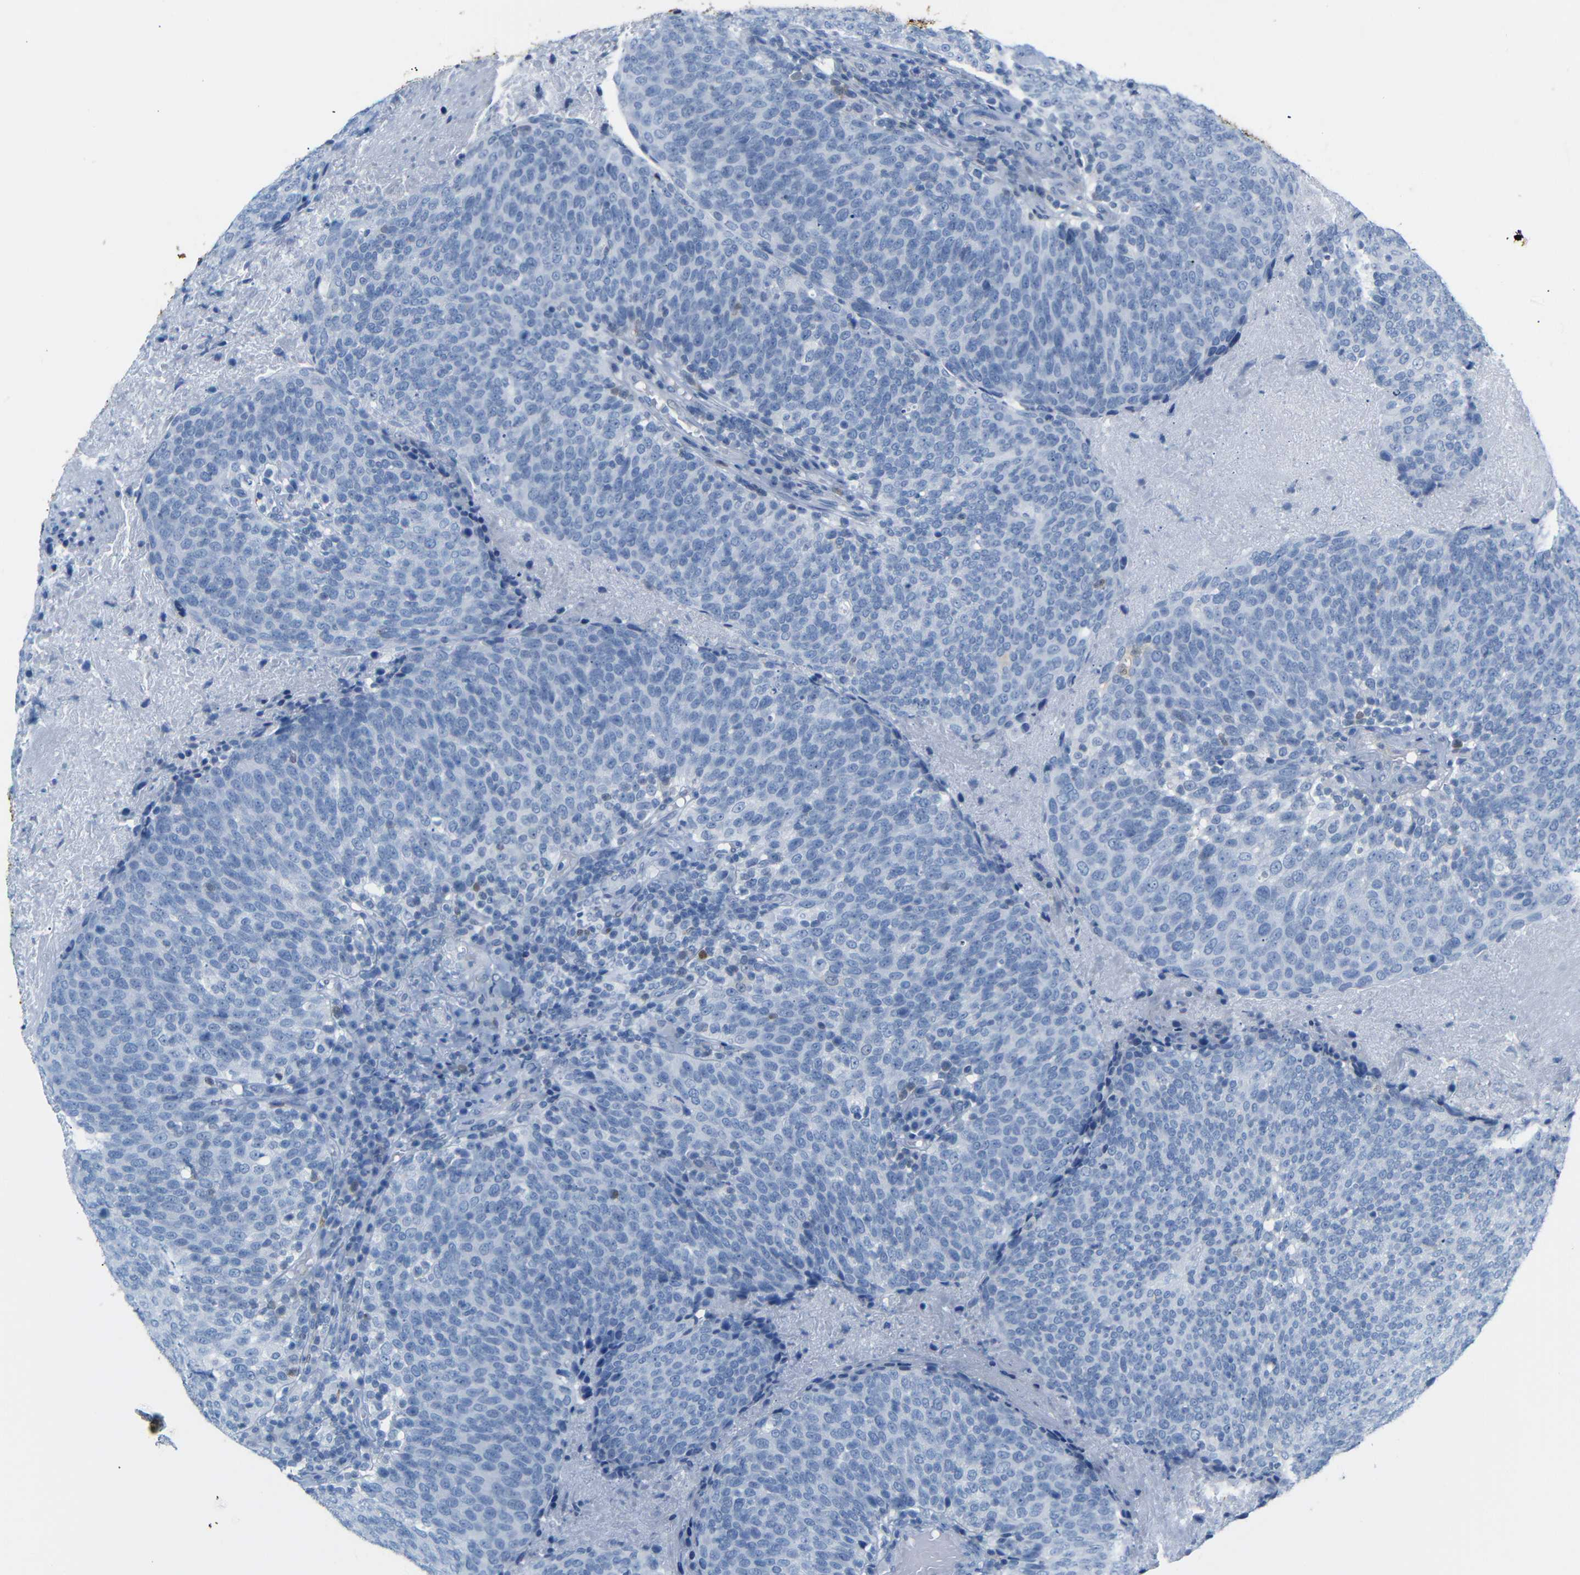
{"staining": {"intensity": "negative", "quantity": "none", "location": "none"}, "tissue": "head and neck cancer", "cell_type": "Tumor cells", "image_type": "cancer", "snomed": [{"axis": "morphology", "description": "Squamous cell carcinoma, NOS"}, {"axis": "morphology", "description": "Squamous cell carcinoma, metastatic, NOS"}, {"axis": "topography", "description": "Lymph node"}, {"axis": "topography", "description": "Head-Neck"}], "caption": "IHC image of neoplastic tissue: human metastatic squamous cell carcinoma (head and neck) stained with DAB (3,3'-diaminobenzidine) displays no significant protein expression in tumor cells.", "gene": "MT1A", "patient": {"sex": "male", "age": 62}}